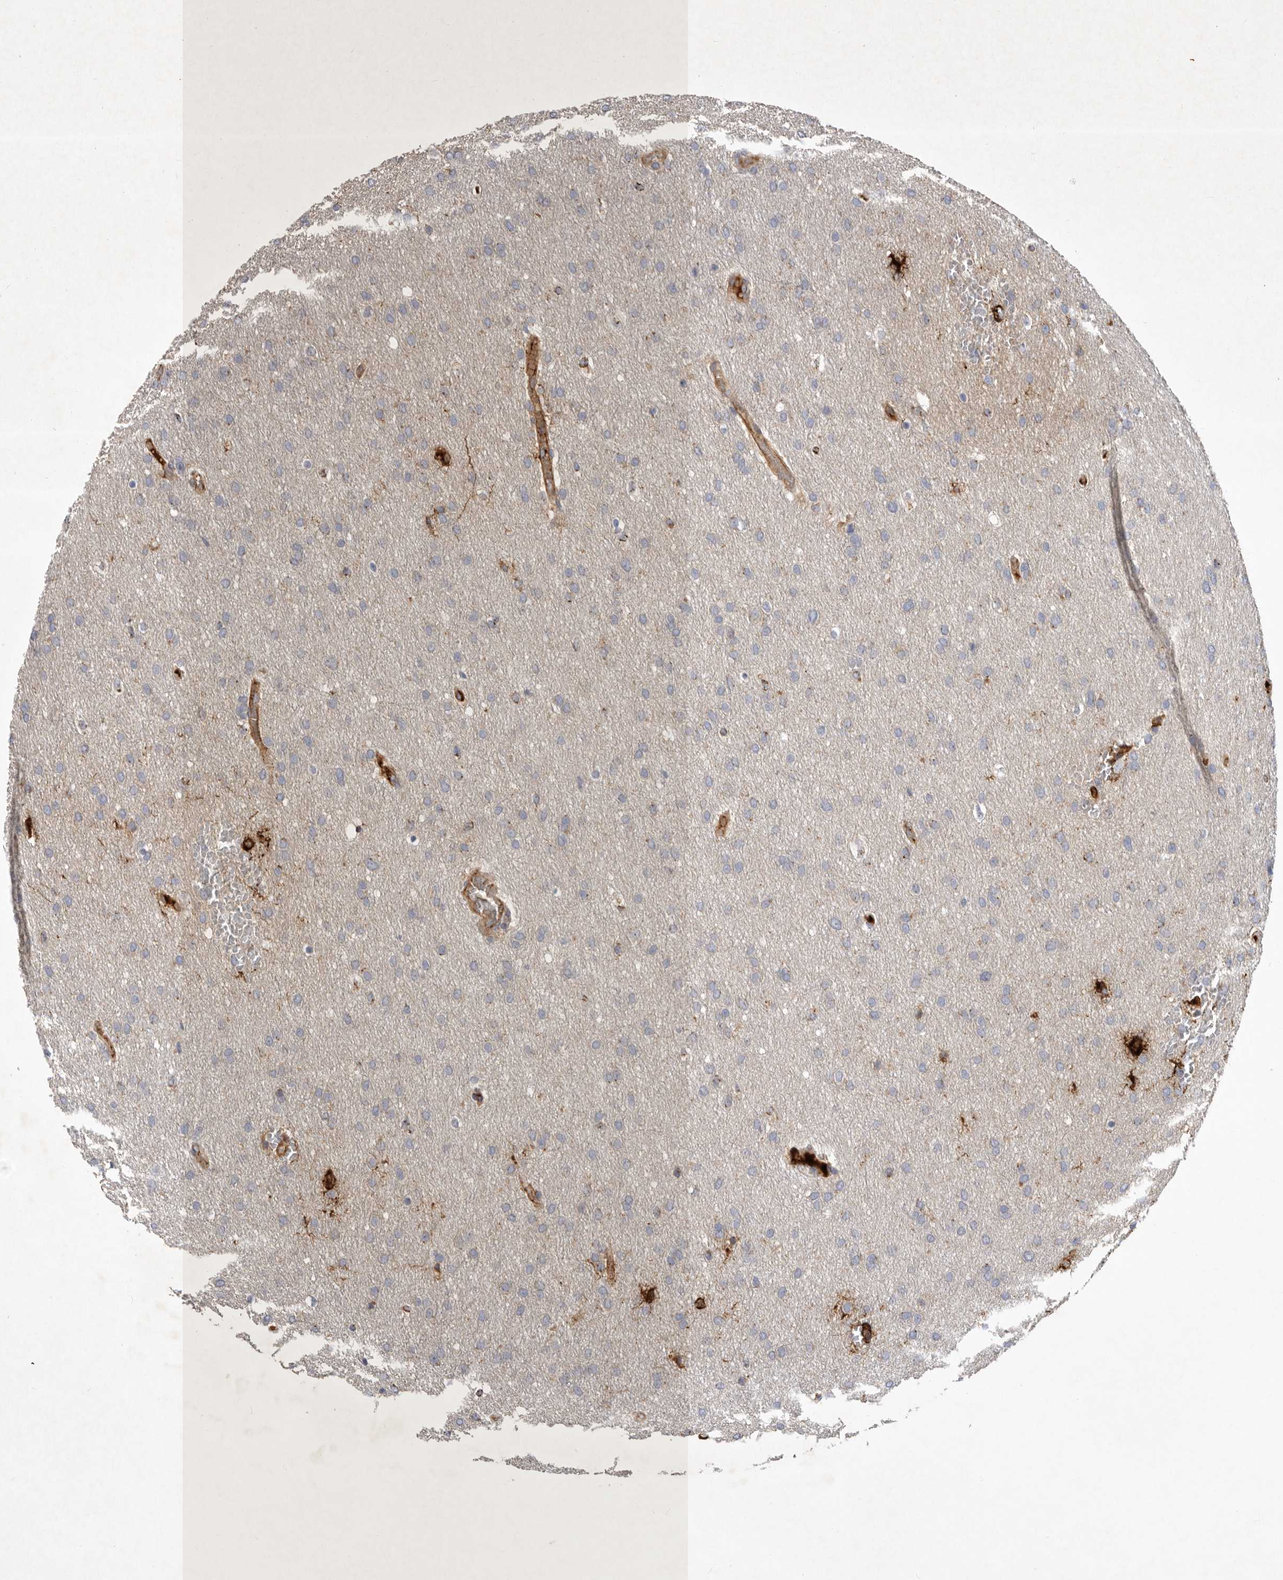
{"staining": {"intensity": "negative", "quantity": "none", "location": "none"}, "tissue": "glioma", "cell_type": "Tumor cells", "image_type": "cancer", "snomed": [{"axis": "morphology", "description": "Glioma, malignant, Low grade"}, {"axis": "topography", "description": "Brain"}], "caption": "A histopathology image of glioma stained for a protein exhibits no brown staining in tumor cells.", "gene": "MLPH", "patient": {"sex": "female", "age": 37}}